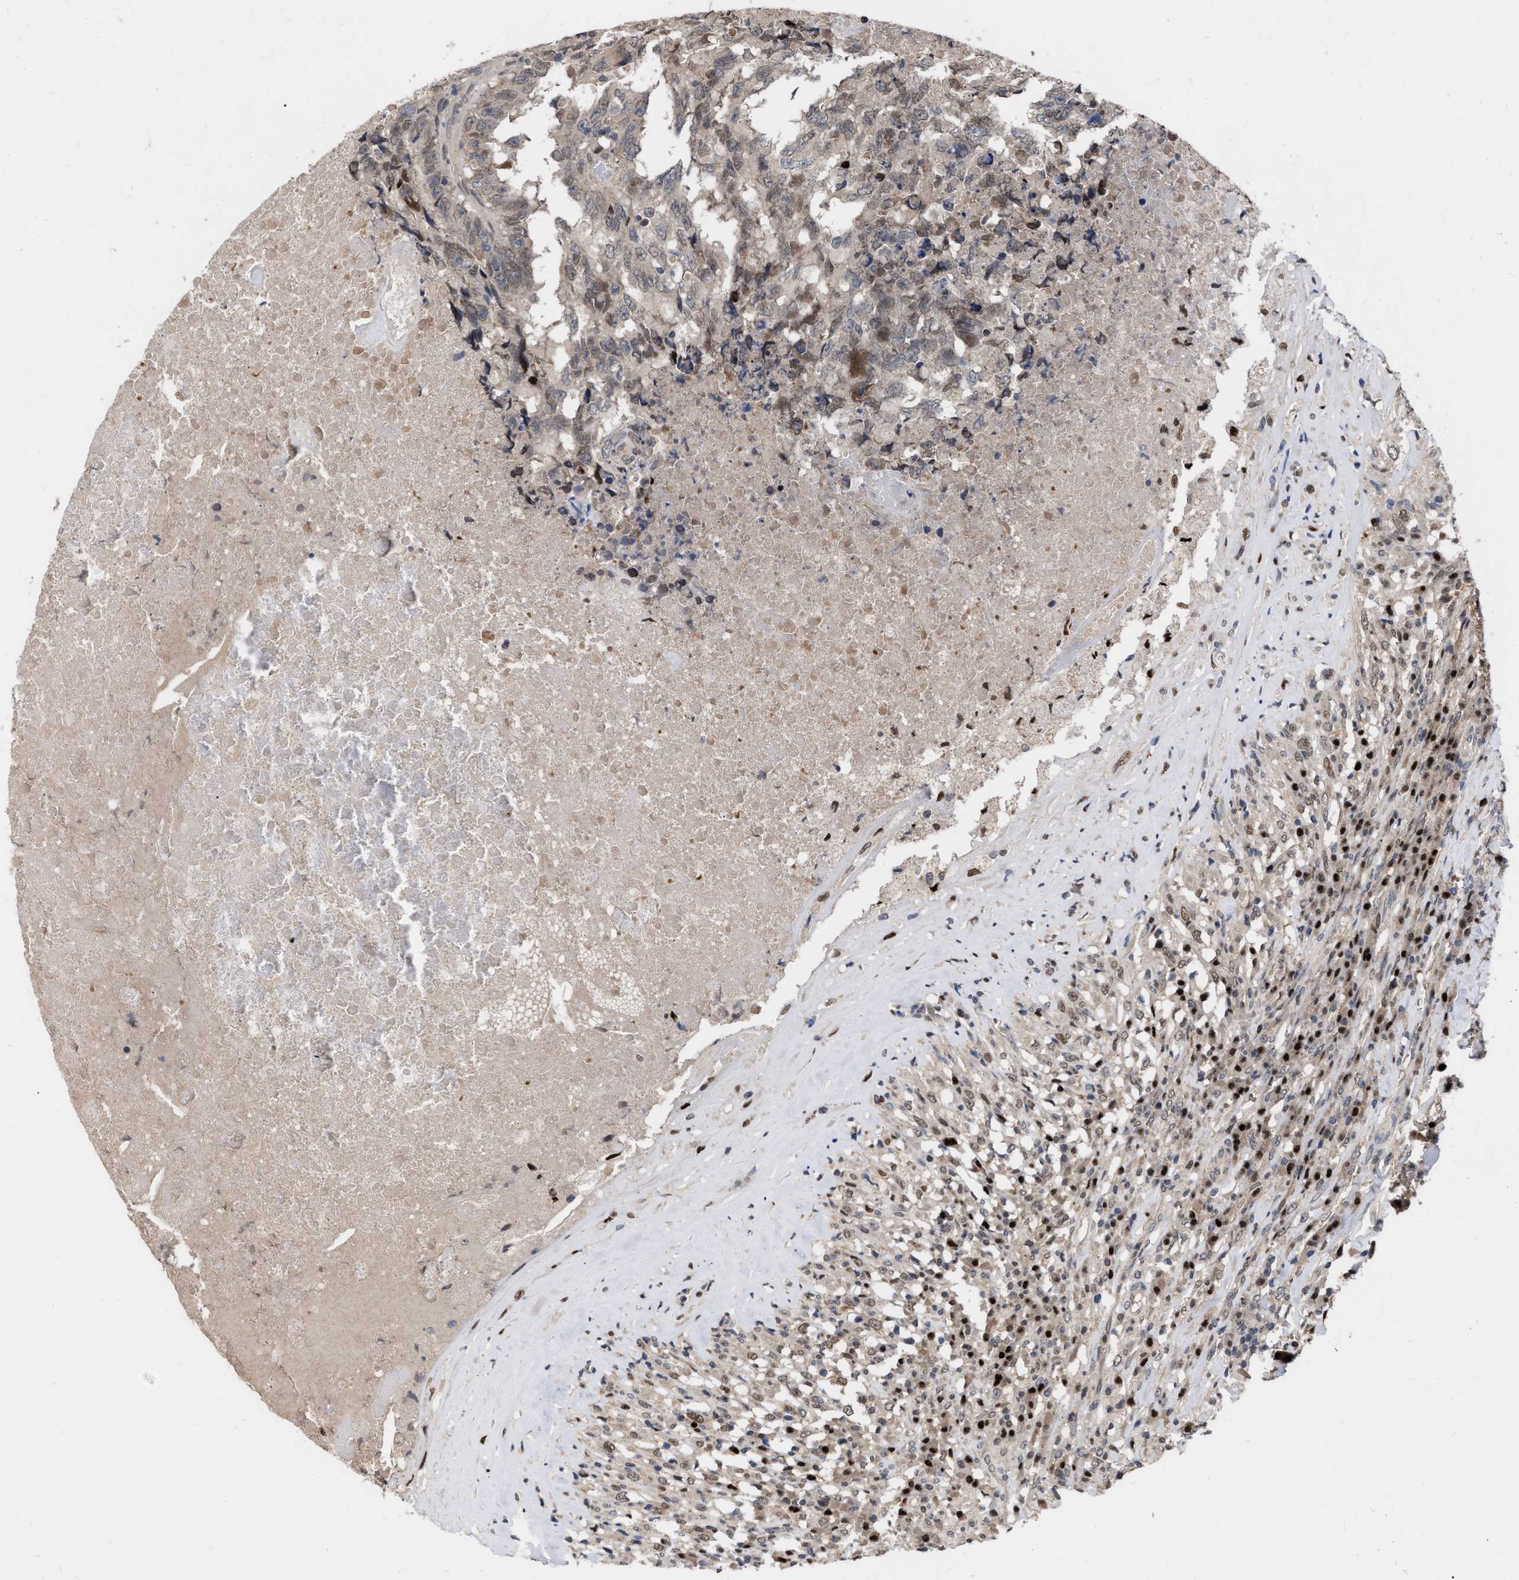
{"staining": {"intensity": "weak", "quantity": ">75%", "location": "cytoplasmic/membranous,nuclear"}, "tissue": "testis cancer", "cell_type": "Tumor cells", "image_type": "cancer", "snomed": [{"axis": "morphology", "description": "Necrosis, NOS"}, {"axis": "morphology", "description": "Carcinoma, Embryonal, NOS"}, {"axis": "topography", "description": "Testis"}], "caption": "Weak cytoplasmic/membranous and nuclear protein staining is seen in approximately >75% of tumor cells in testis cancer.", "gene": "MDM4", "patient": {"sex": "male", "age": 19}}